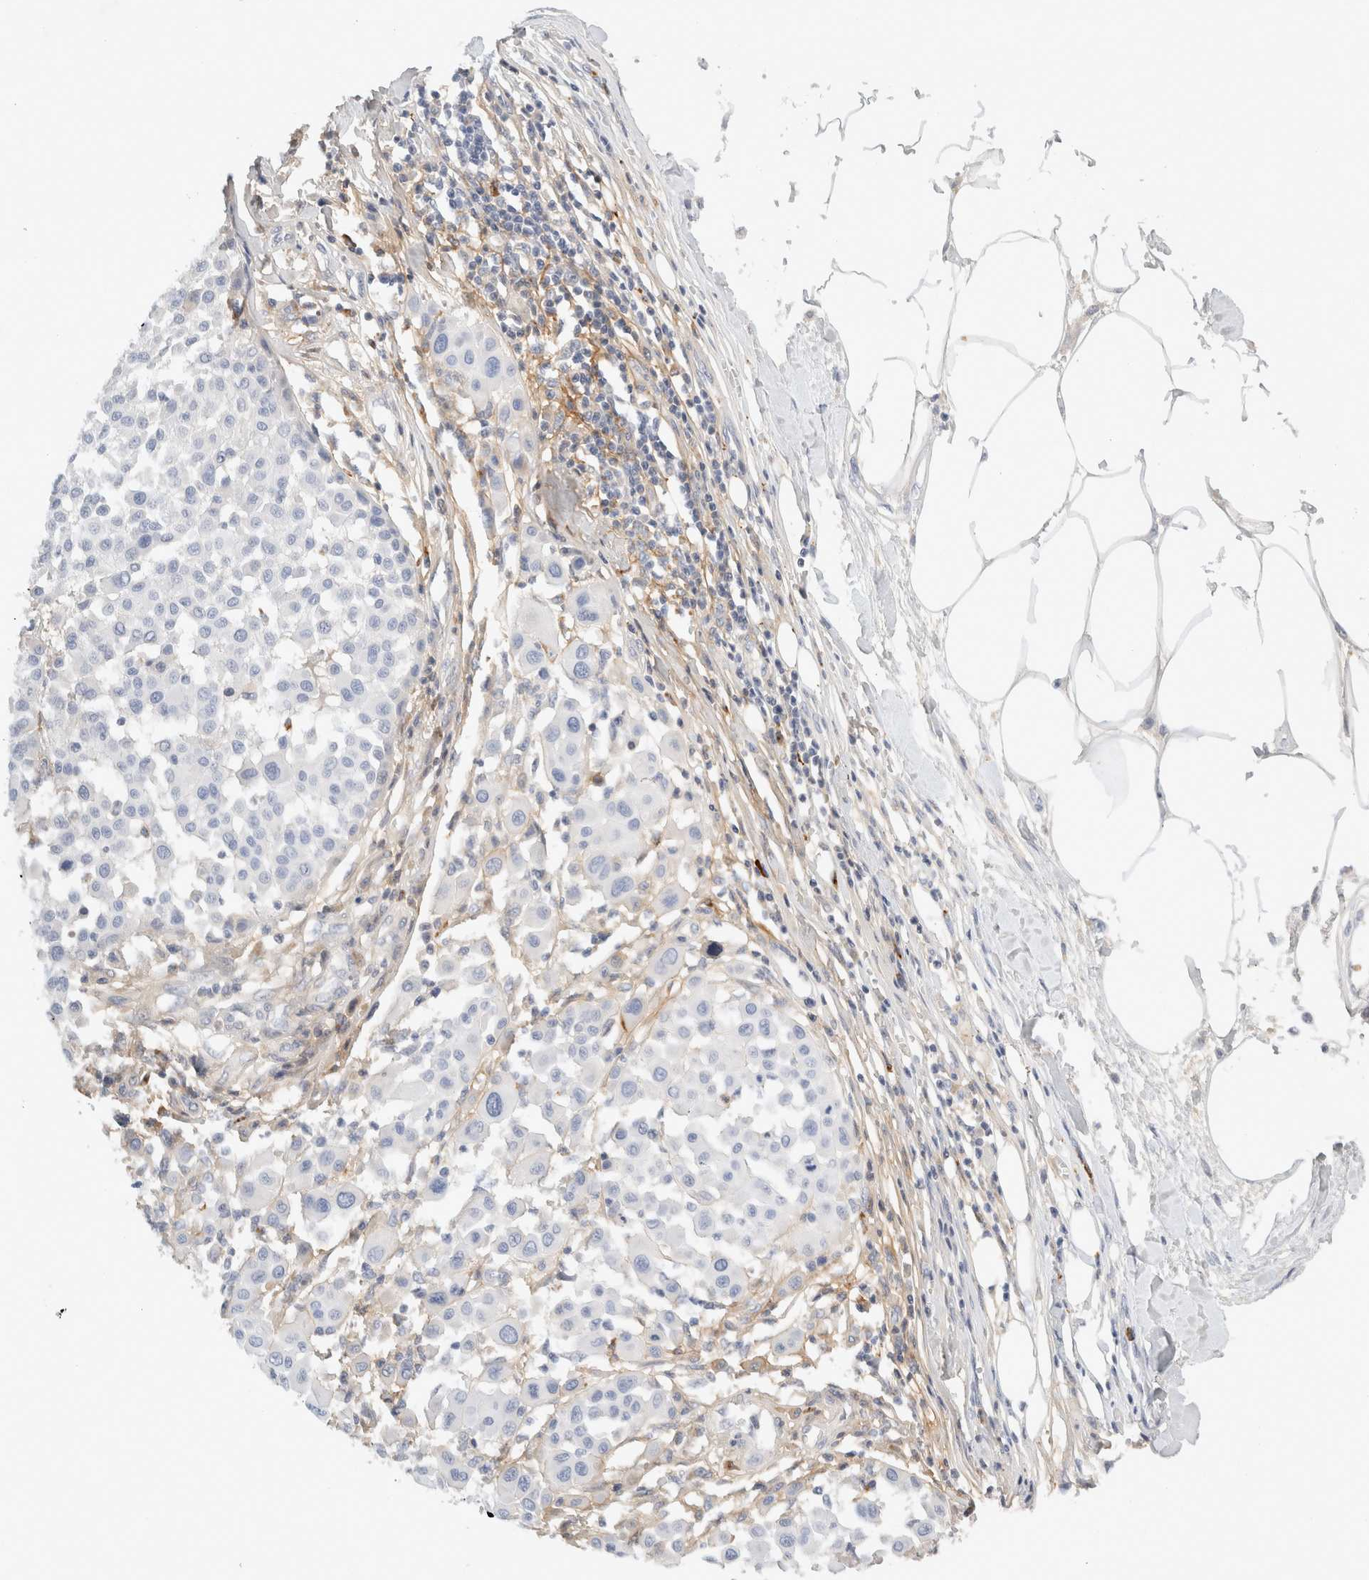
{"staining": {"intensity": "negative", "quantity": "none", "location": "none"}, "tissue": "melanoma", "cell_type": "Tumor cells", "image_type": "cancer", "snomed": [{"axis": "morphology", "description": "Malignant melanoma, Metastatic site"}, {"axis": "topography", "description": "Soft tissue"}], "caption": "Immunohistochemical staining of human malignant melanoma (metastatic site) exhibits no significant staining in tumor cells.", "gene": "FGL2", "patient": {"sex": "male", "age": 41}}